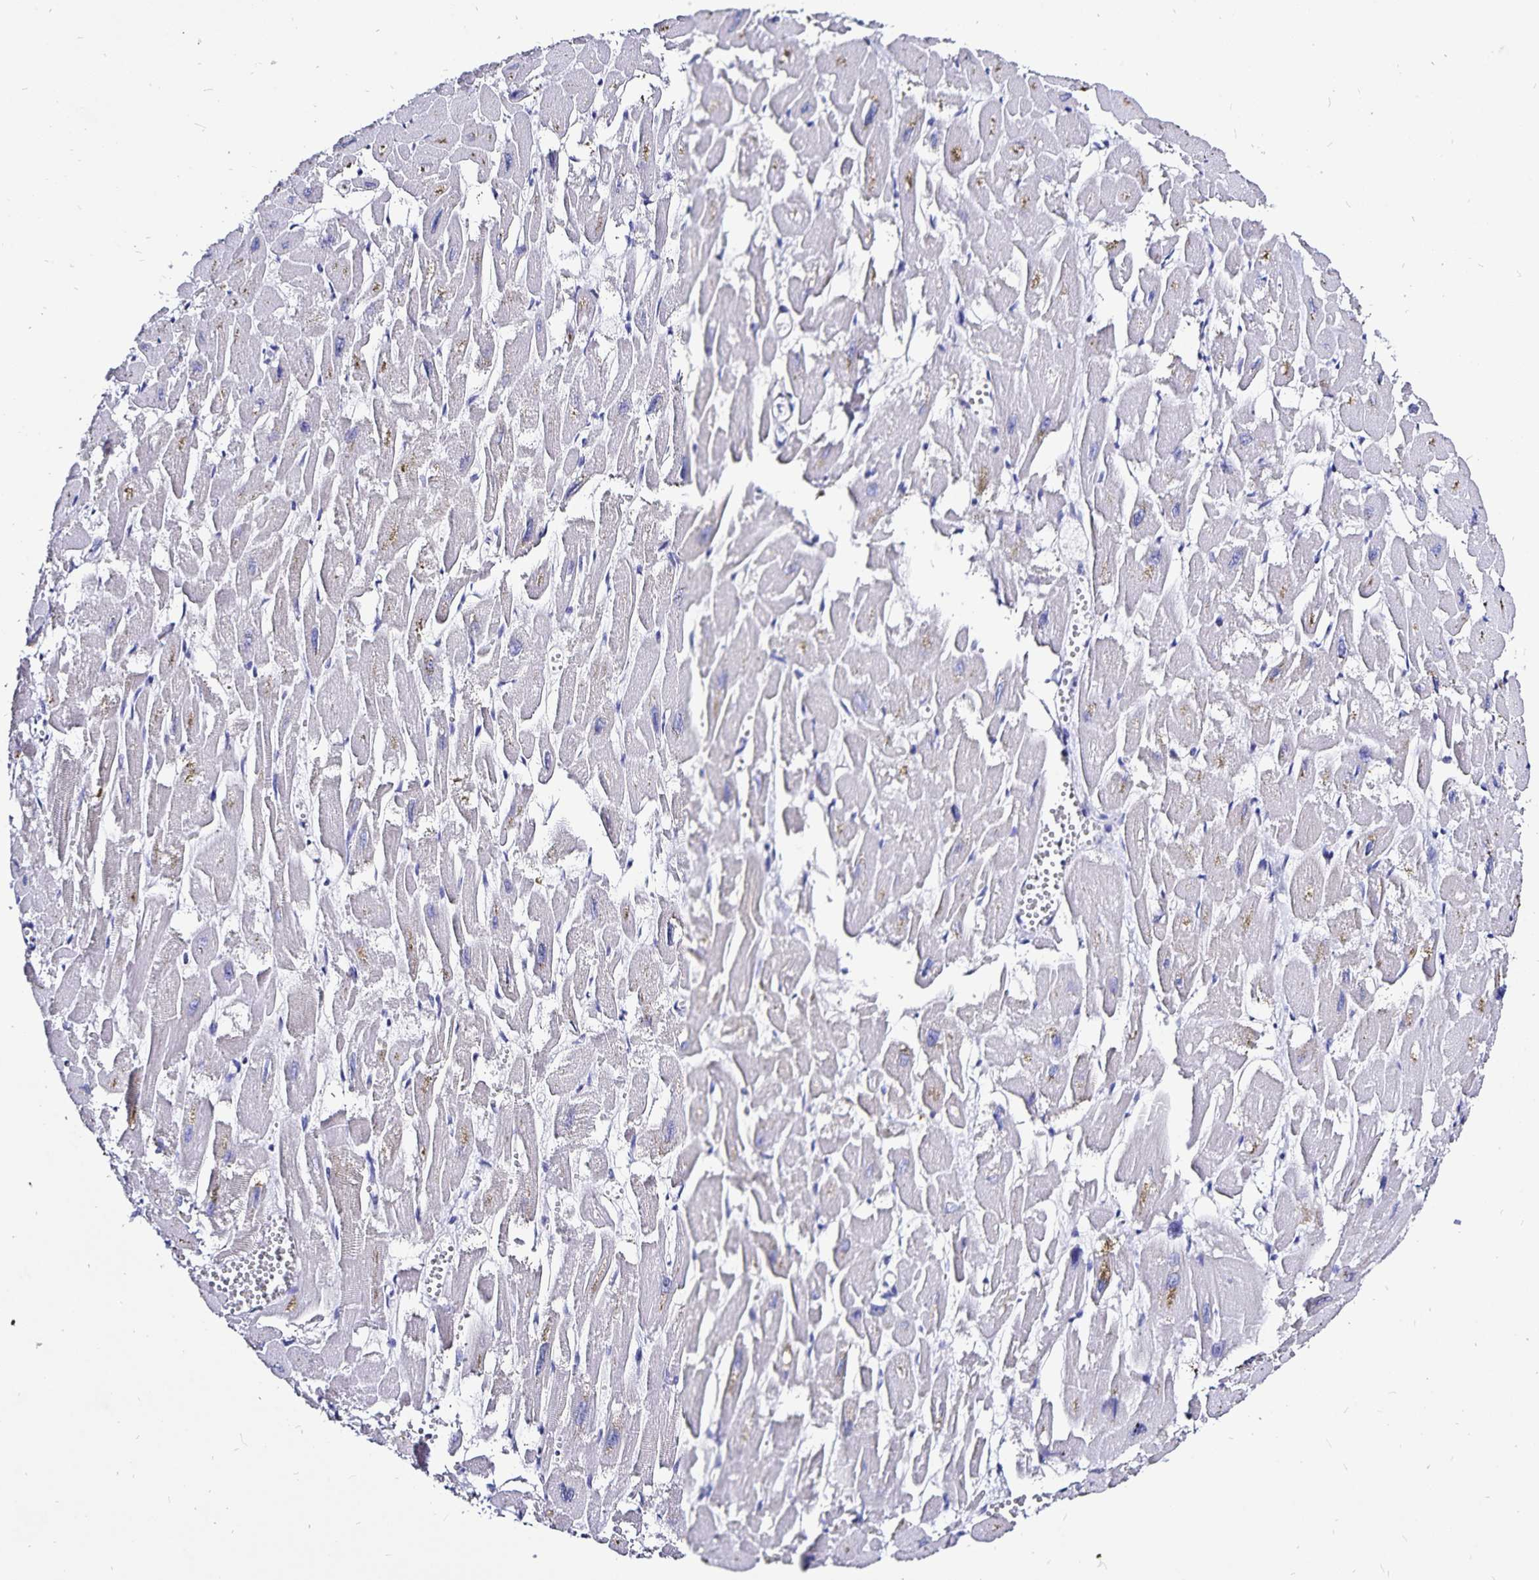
{"staining": {"intensity": "weak", "quantity": "<25%", "location": "cytoplasmic/membranous"}, "tissue": "heart muscle", "cell_type": "Cardiomyocytes", "image_type": "normal", "snomed": [{"axis": "morphology", "description": "Normal tissue, NOS"}, {"axis": "topography", "description": "Heart"}], "caption": "This is an immunohistochemistry photomicrograph of normal human heart muscle. There is no expression in cardiomyocytes.", "gene": "PLAC1", "patient": {"sex": "male", "age": 54}}